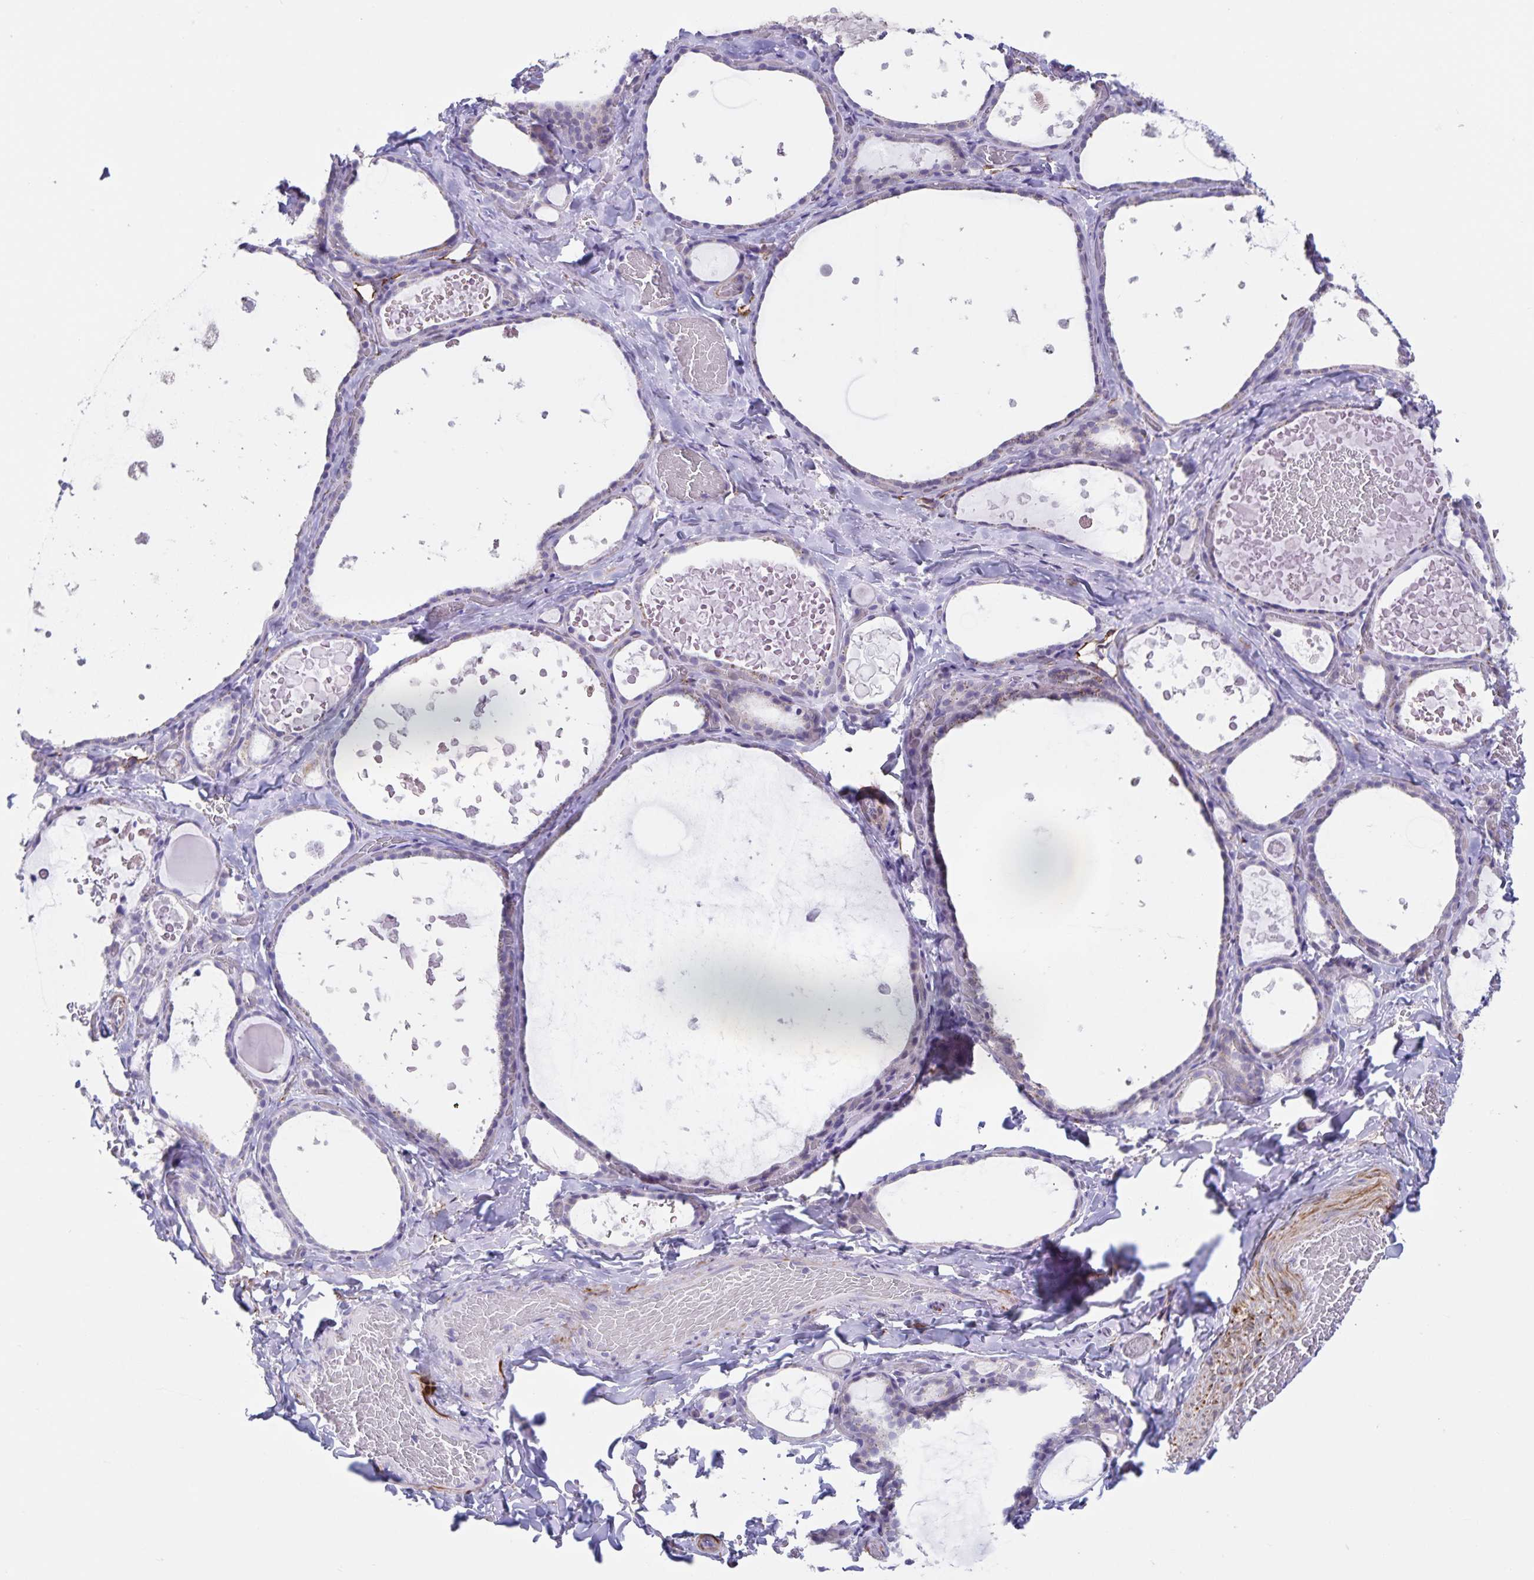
{"staining": {"intensity": "negative", "quantity": "none", "location": "none"}, "tissue": "thyroid gland", "cell_type": "Glandular cells", "image_type": "normal", "snomed": [{"axis": "morphology", "description": "Normal tissue, NOS"}, {"axis": "topography", "description": "Thyroid gland"}], "caption": "A histopathology image of human thyroid gland is negative for staining in glandular cells.", "gene": "SYNM", "patient": {"sex": "female", "age": 56}}